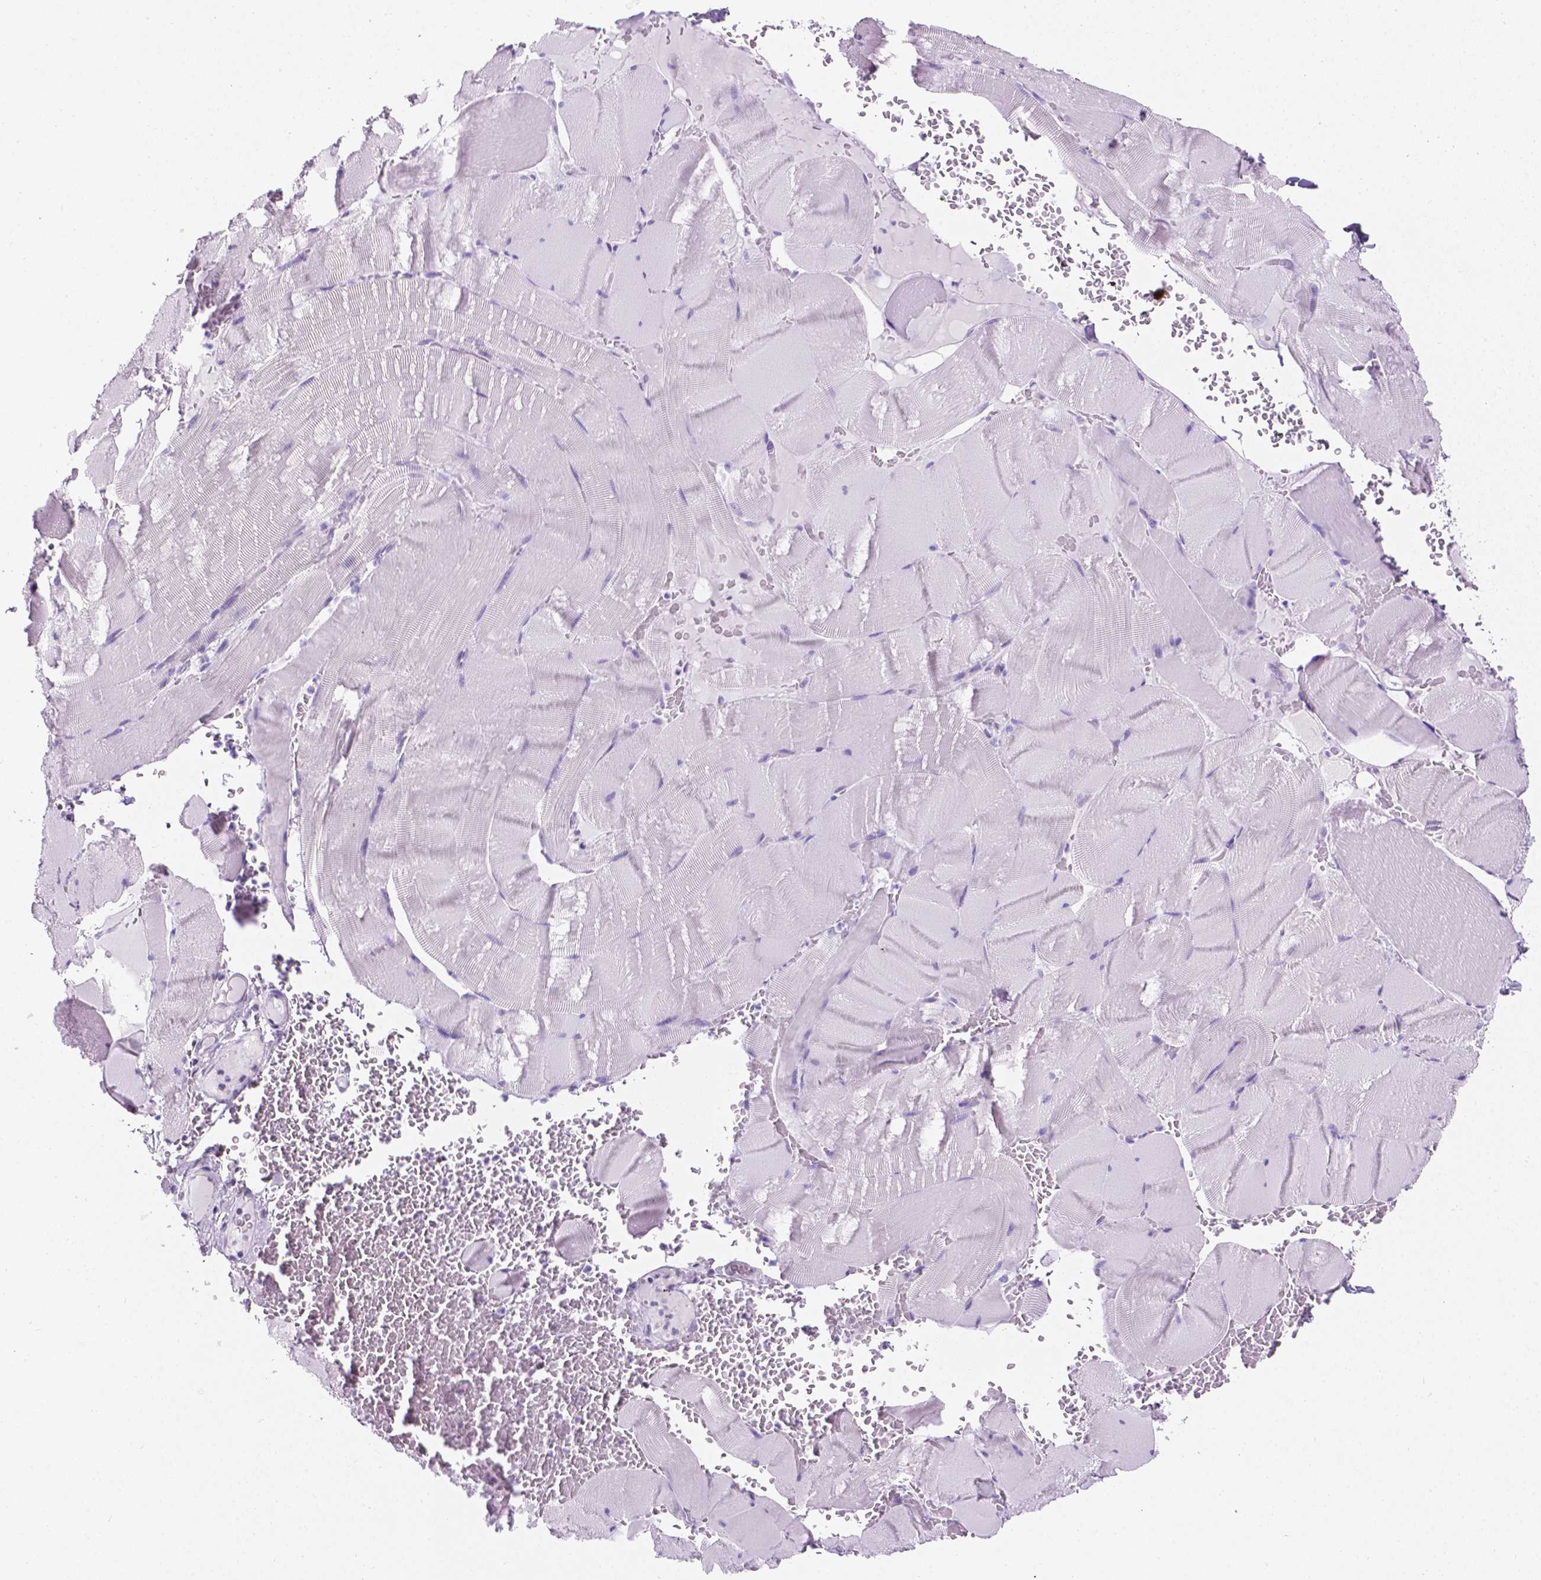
{"staining": {"intensity": "negative", "quantity": "none", "location": "none"}, "tissue": "skeletal muscle", "cell_type": "Myocytes", "image_type": "normal", "snomed": [{"axis": "morphology", "description": "Normal tissue, NOS"}, {"axis": "topography", "description": "Skeletal muscle"}], "caption": "Immunohistochemistry of normal skeletal muscle exhibits no expression in myocytes.", "gene": "TMEM210", "patient": {"sex": "male", "age": 56}}